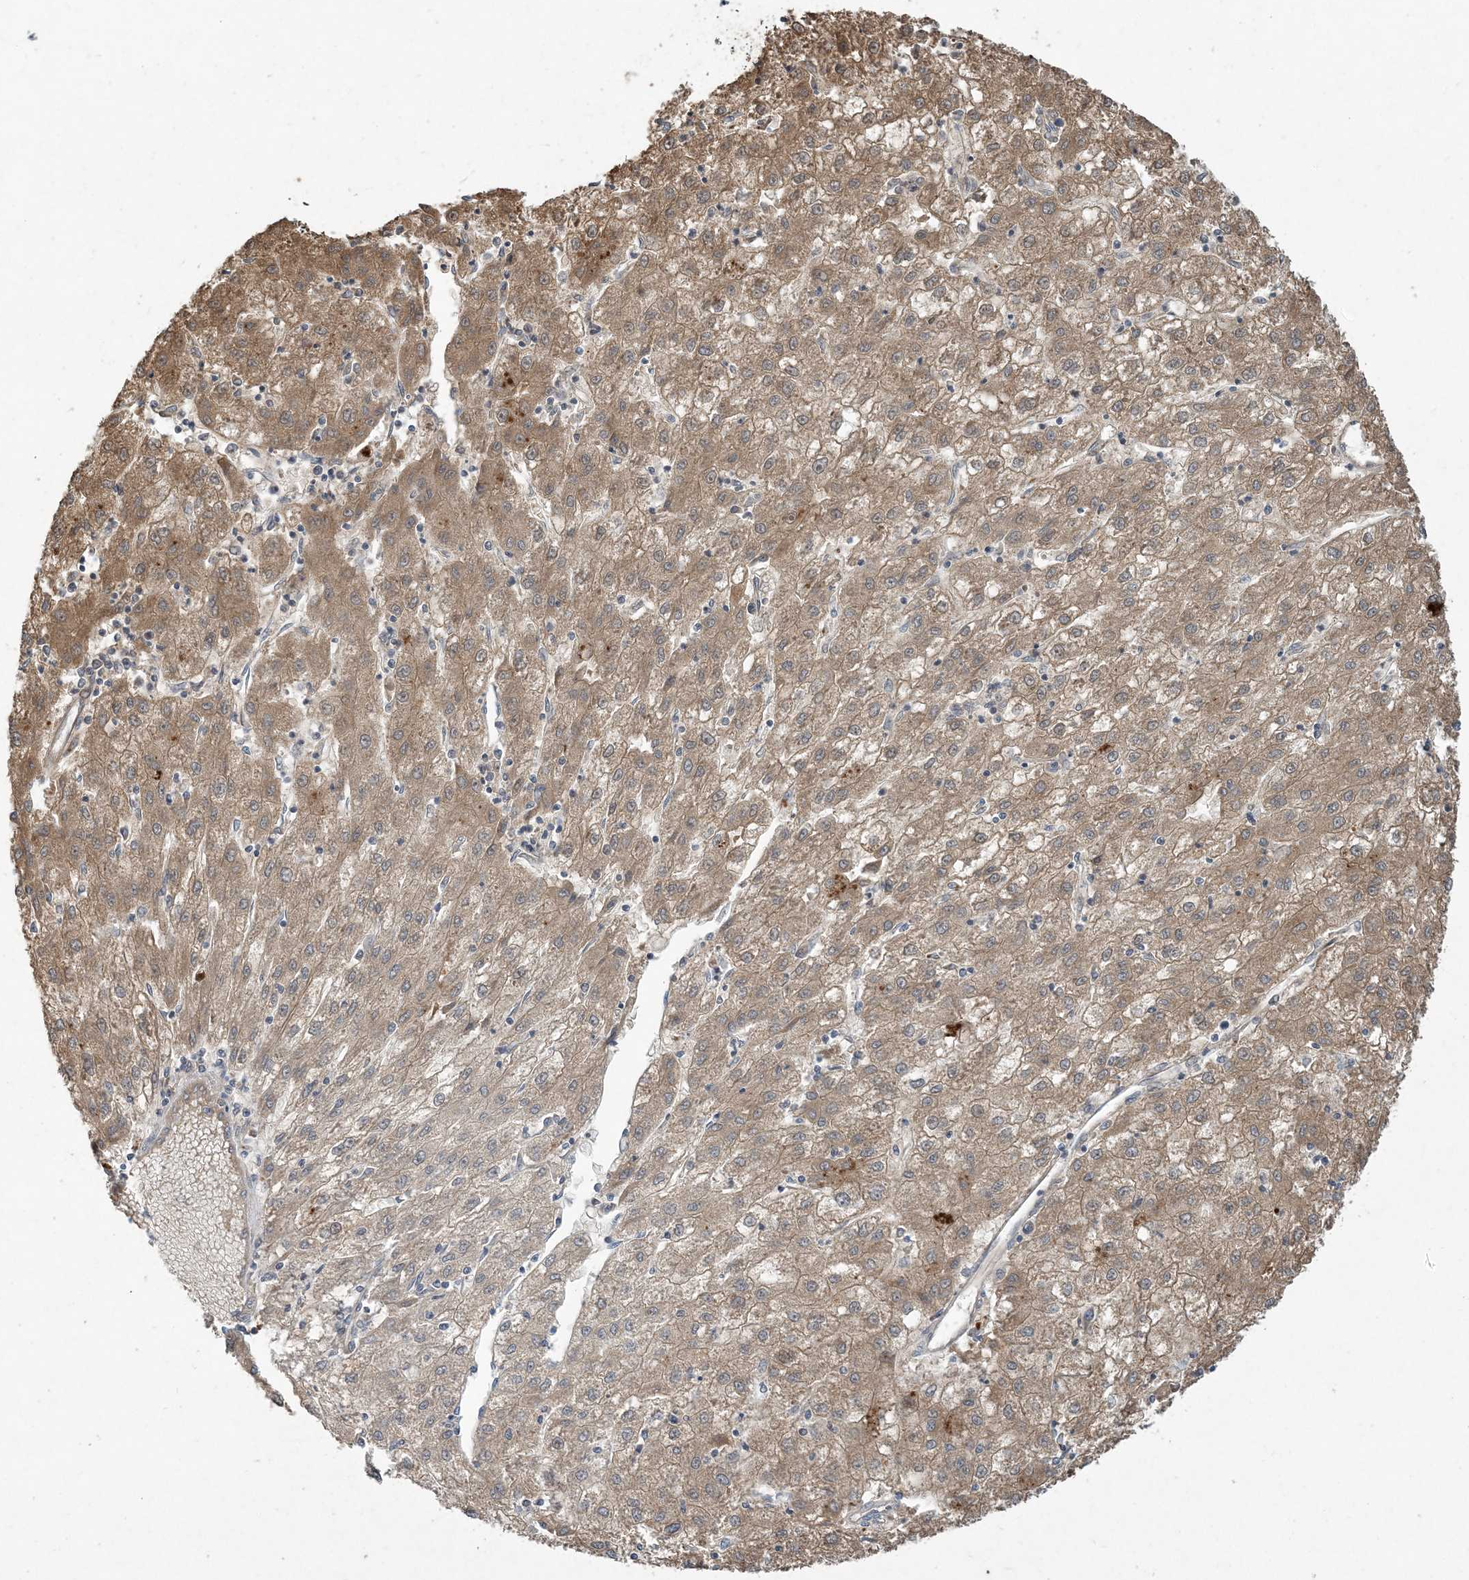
{"staining": {"intensity": "moderate", "quantity": ">75%", "location": "cytoplasmic/membranous"}, "tissue": "liver cancer", "cell_type": "Tumor cells", "image_type": "cancer", "snomed": [{"axis": "morphology", "description": "Carcinoma, Hepatocellular, NOS"}, {"axis": "topography", "description": "Liver"}], "caption": "A high-resolution histopathology image shows immunohistochemistry (IHC) staining of liver cancer, which displays moderate cytoplasmic/membranous staining in about >75% of tumor cells. (IHC, brightfield microscopy, high magnification).", "gene": "LTN1", "patient": {"sex": "male", "age": 72}}